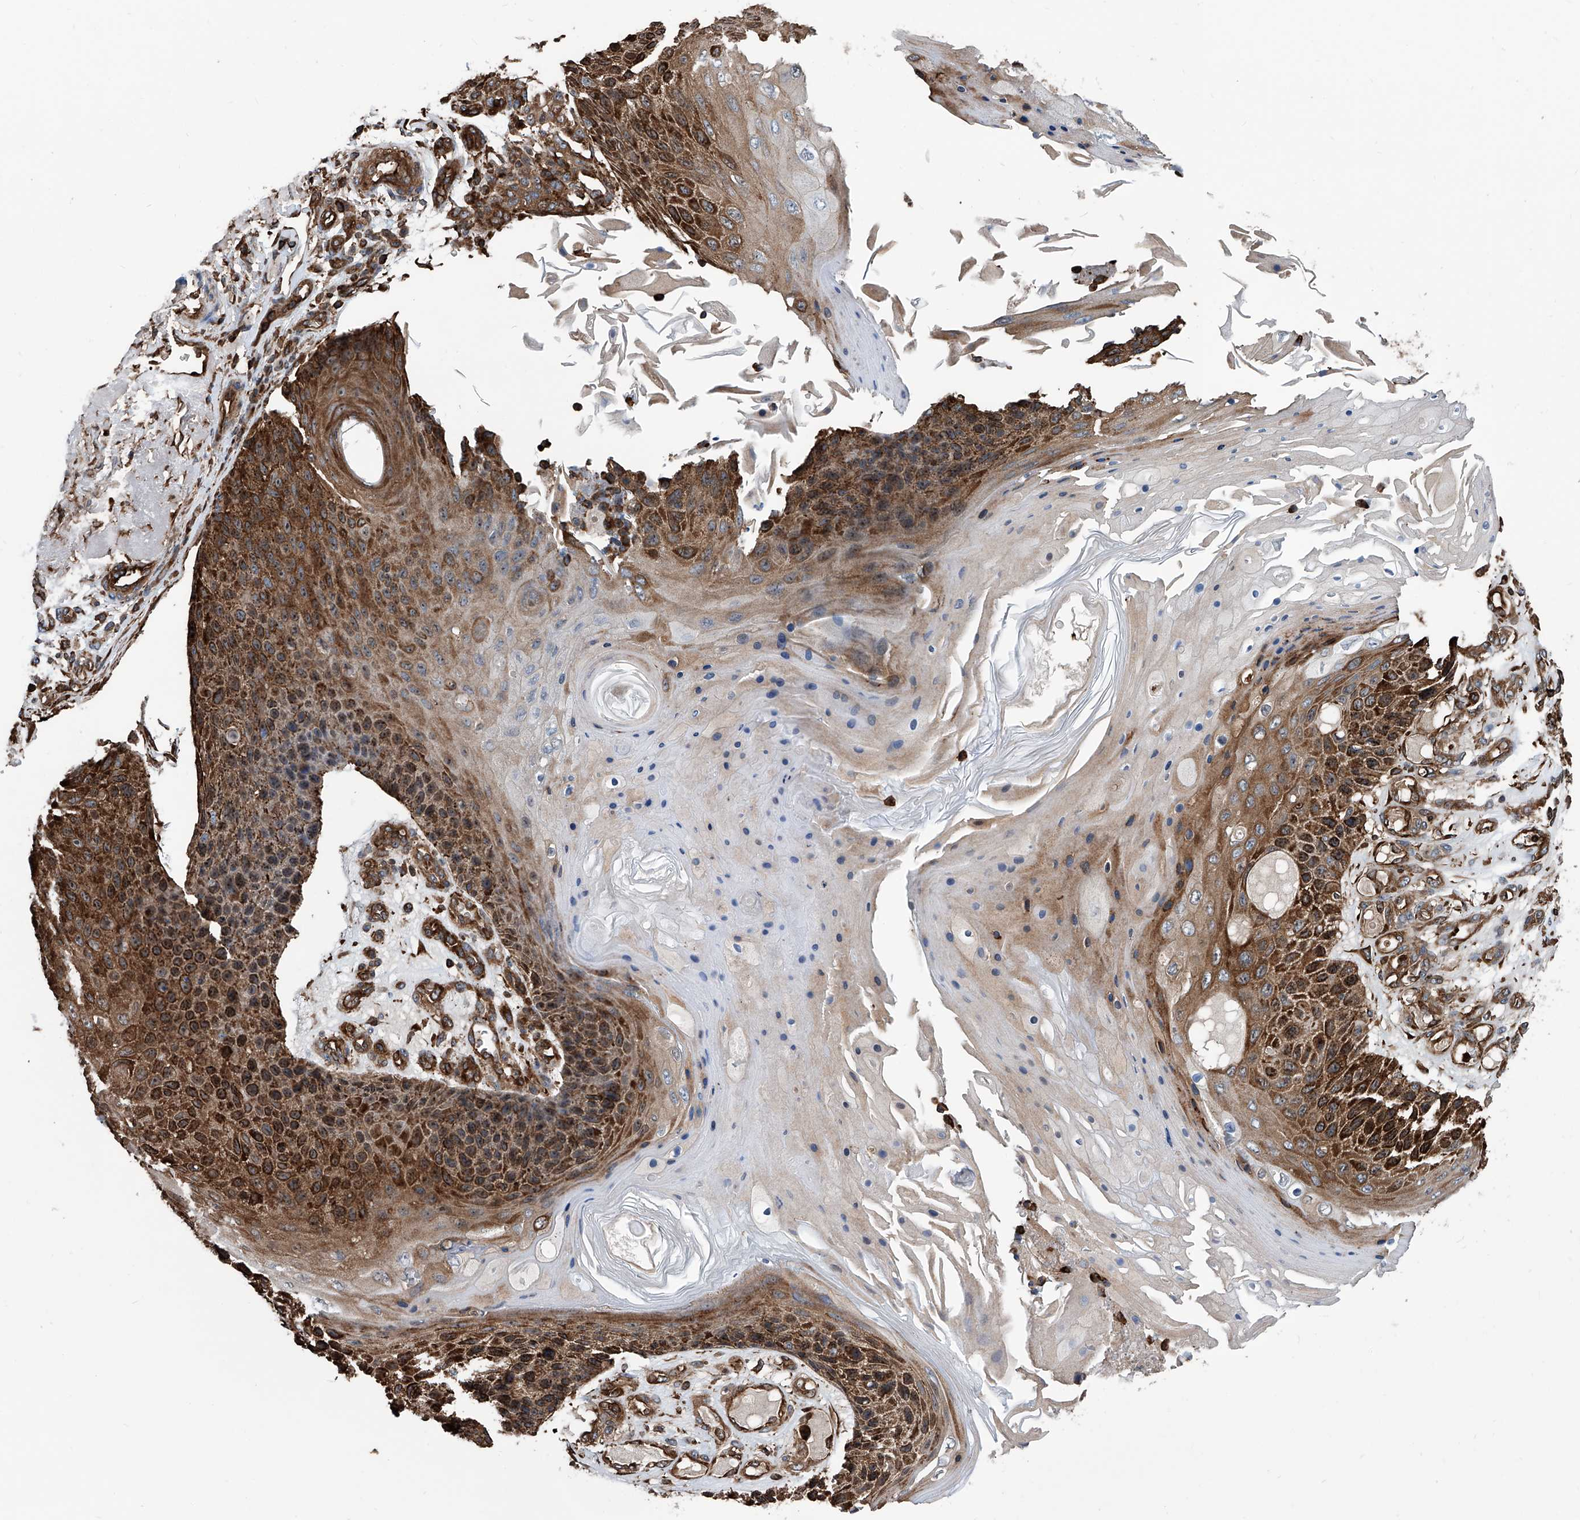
{"staining": {"intensity": "moderate", "quantity": ">75%", "location": "cytoplasmic/membranous,nuclear"}, "tissue": "skin cancer", "cell_type": "Tumor cells", "image_type": "cancer", "snomed": [{"axis": "morphology", "description": "Squamous cell carcinoma, NOS"}, {"axis": "topography", "description": "Skin"}], "caption": "IHC photomicrograph of neoplastic tissue: human skin squamous cell carcinoma stained using immunohistochemistry (IHC) shows medium levels of moderate protein expression localized specifically in the cytoplasmic/membranous and nuclear of tumor cells, appearing as a cytoplasmic/membranous and nuclear brown color.", "gene": "ZNF484", "patient": {"sex": "female", "age": 88}}